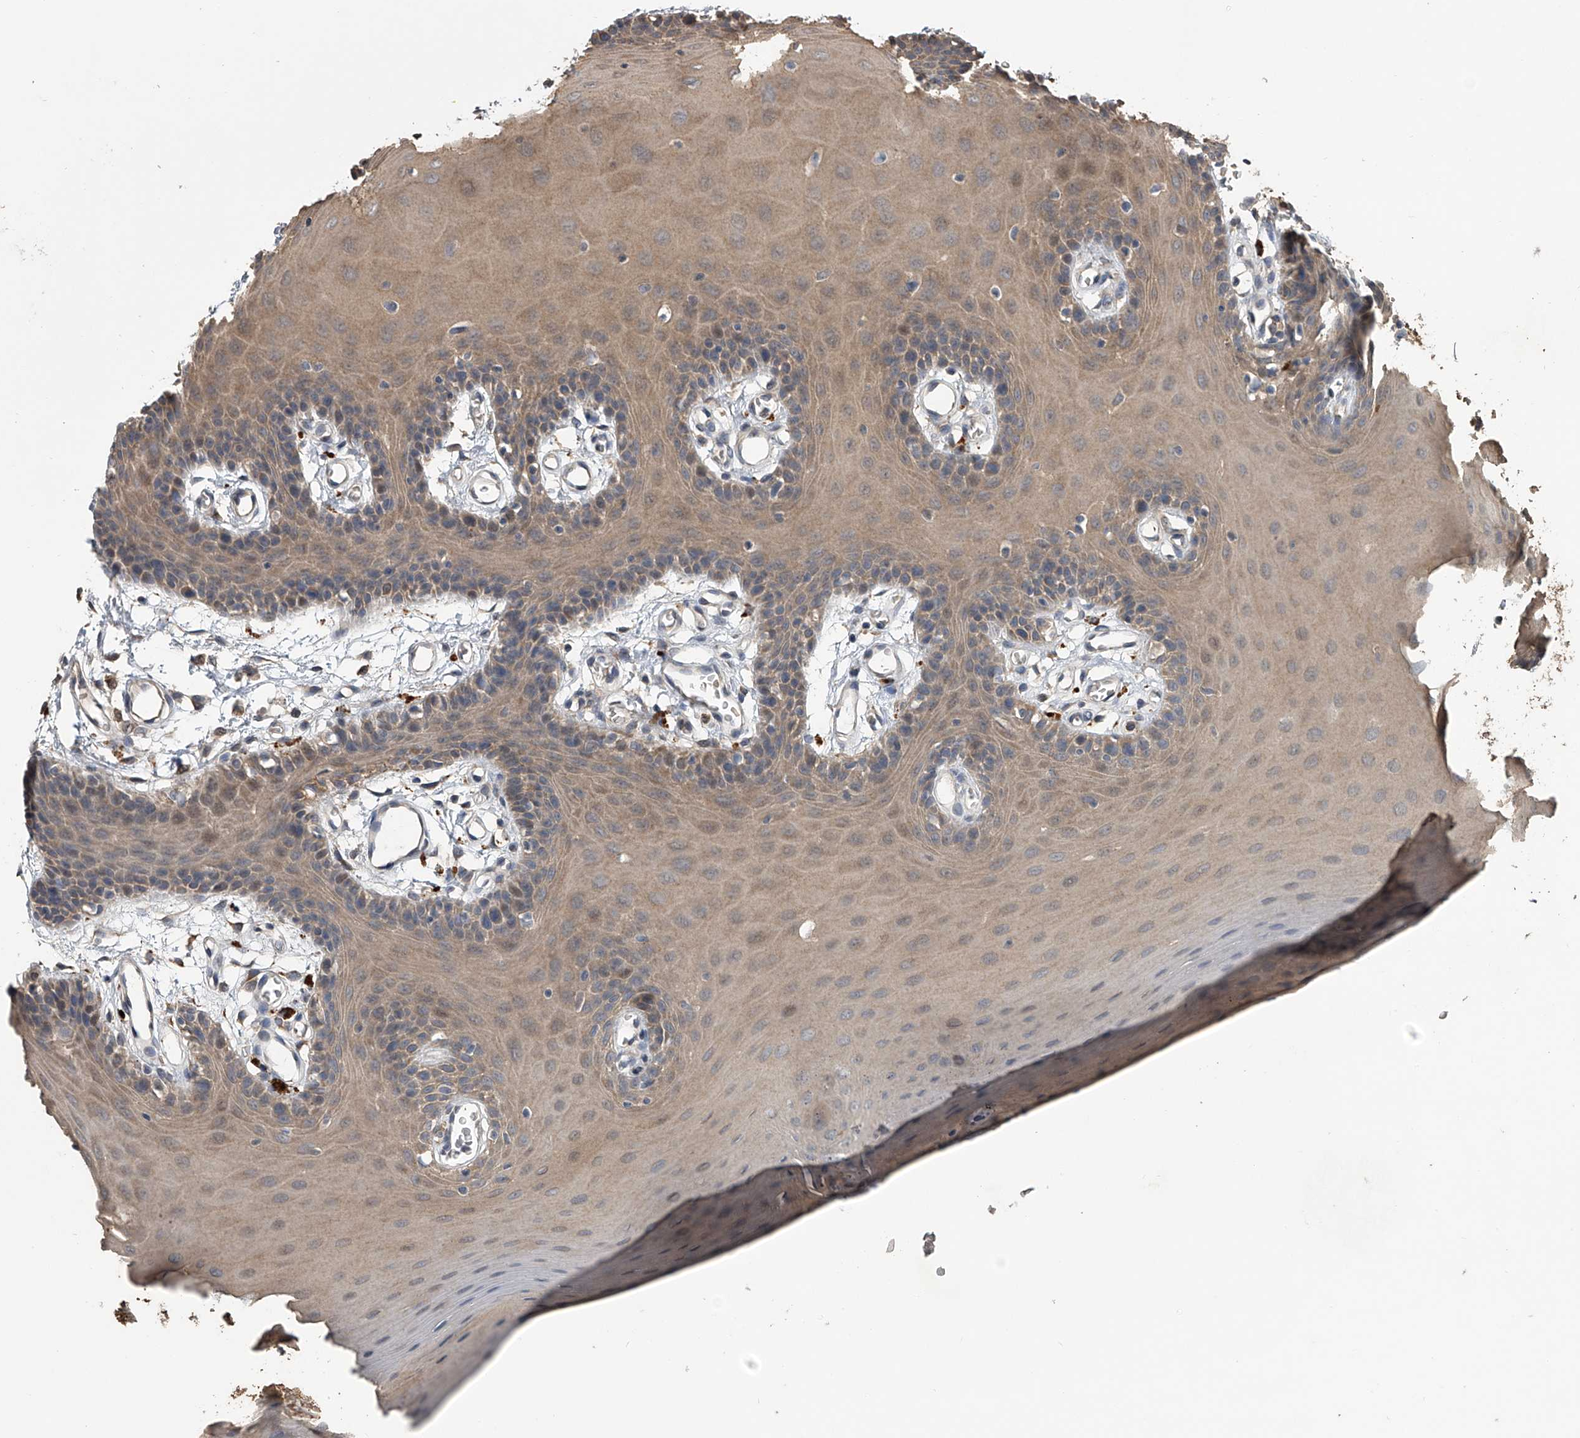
{"staining": {"intensity": "weak", "quantity": ">75%", "location": "cytoplasmic/membranous"}, "tissue": "oral mucosa", "cell_type": "Squamous epithelial cells", "image_type": "normal", "snomed": [{"axis": "morphology", "description": "Normal tissue, NOS"}, {"axis": "morphology", "description": "Squamous cell carcinoma, NOS"}, {"axis": "topography", "description": "Skeletal muscle"}, {"axis": "topography", "description": "Oral tissue"}, {"axis": "topography", "description": "Salivary gland"}, {"axis": "topography", "description": "Head-Neck"}], "caption": "Immunohistochemistry (IHC) micrograph of normal oral mucosa: oral mucosa stained using IHC reveals low levels of weak protein expression localized specifically in the cytoplasmic/membranous of squamous epithelial cells, appearing as a cytoplasmic/membranous brown color.", "gene": "DOCK9", "patient": {"sex": "male", "age": 54}}